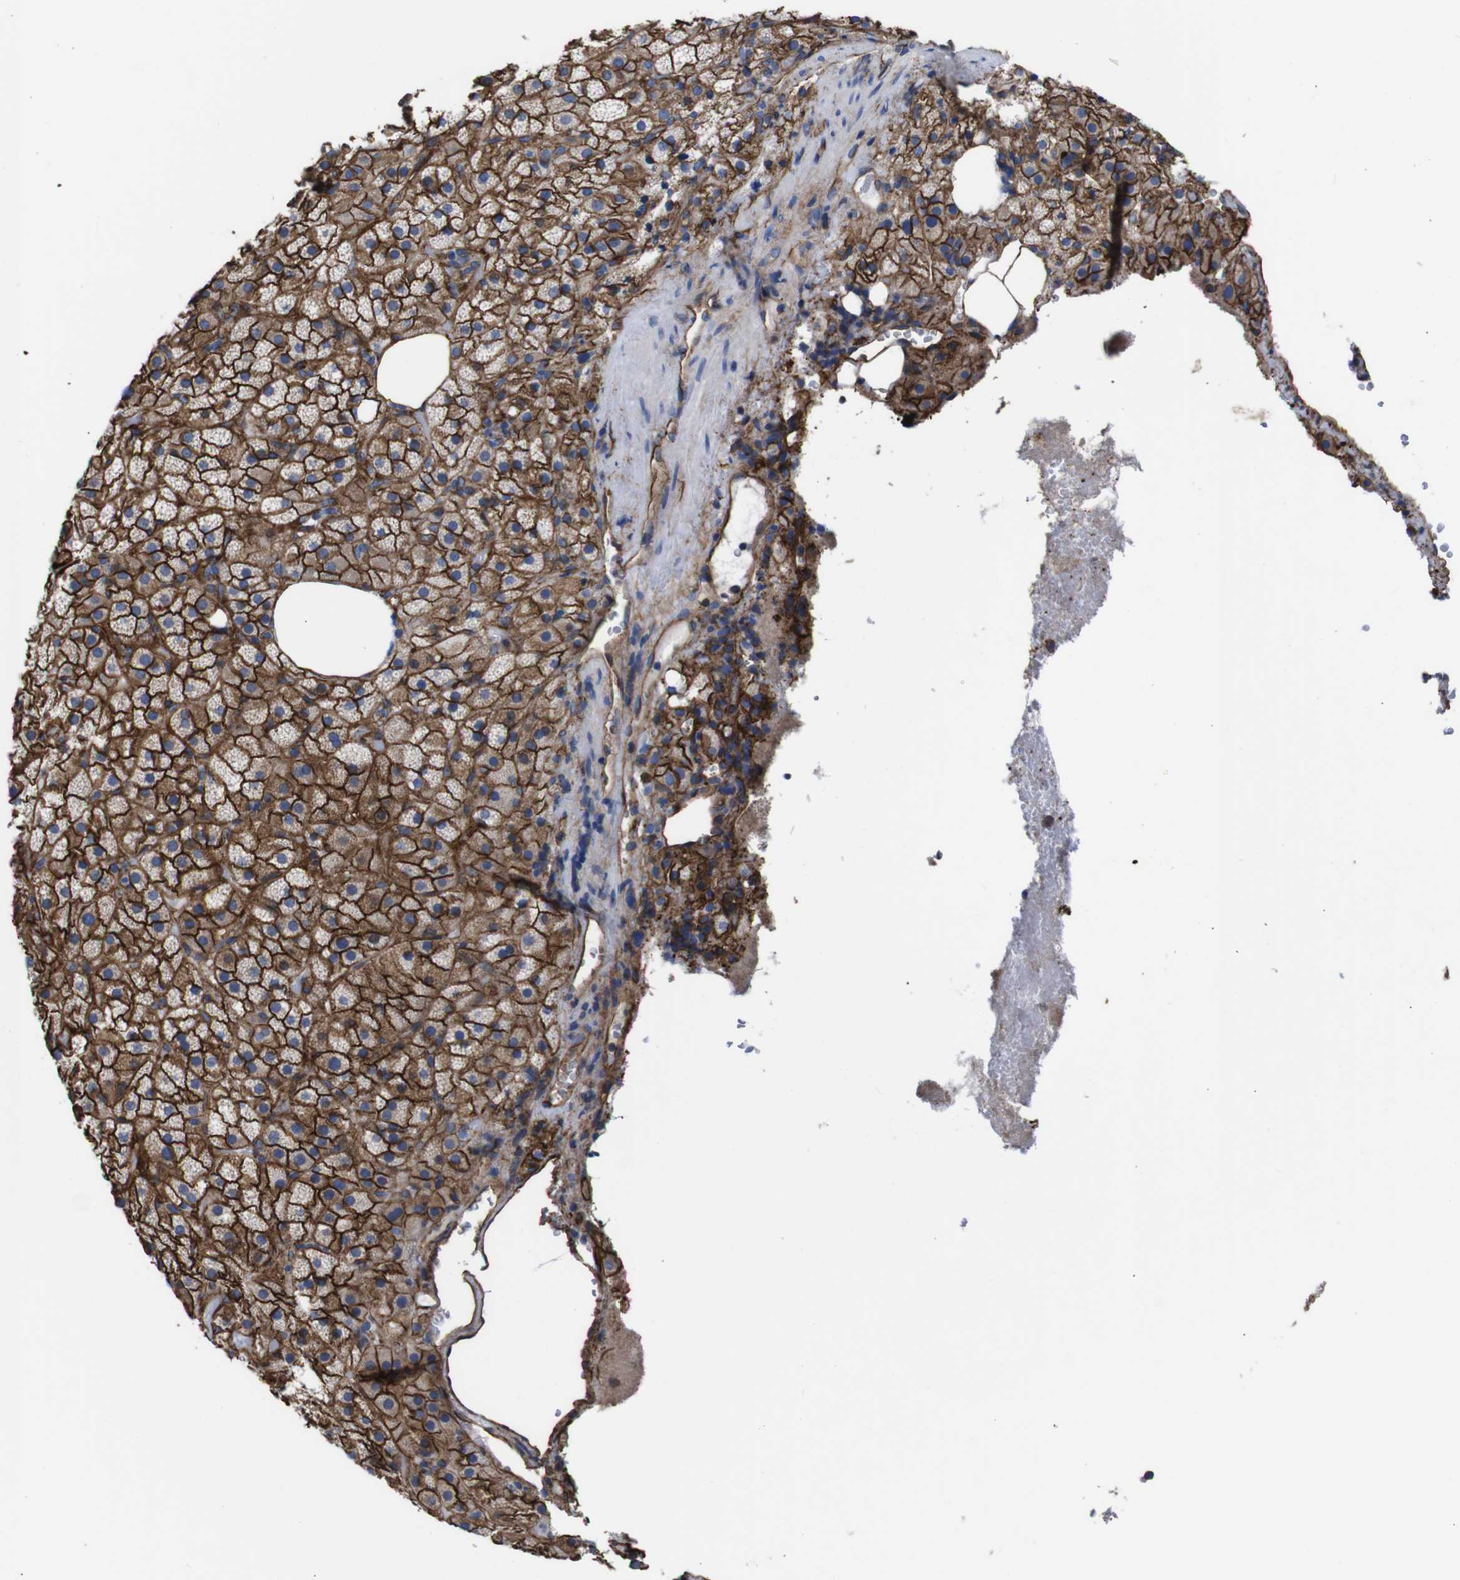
{"staining": {"intensity": "strong", "quantity": ">75%", "location": "cytoplasmic/membranous"}, "tissue": "adrenal gland", "cell_type": "Glandular cells", "image_type": "normal", "snomed": [{"axis": "morphology", "description": "Normal tissue, NOS"}, {"axis": "topography", "description": "Adrenal gland"}], "caption": "Immunohistochemistry (IHC) histopathology image of benign human adrenal gland stained for a protein (brown), which displays high levels of strong cytoplasmic/membranous expression in about >75% of glandular cells.", "gene": "SPTBN1", "patient": {"sex": "female", "age": 59}}